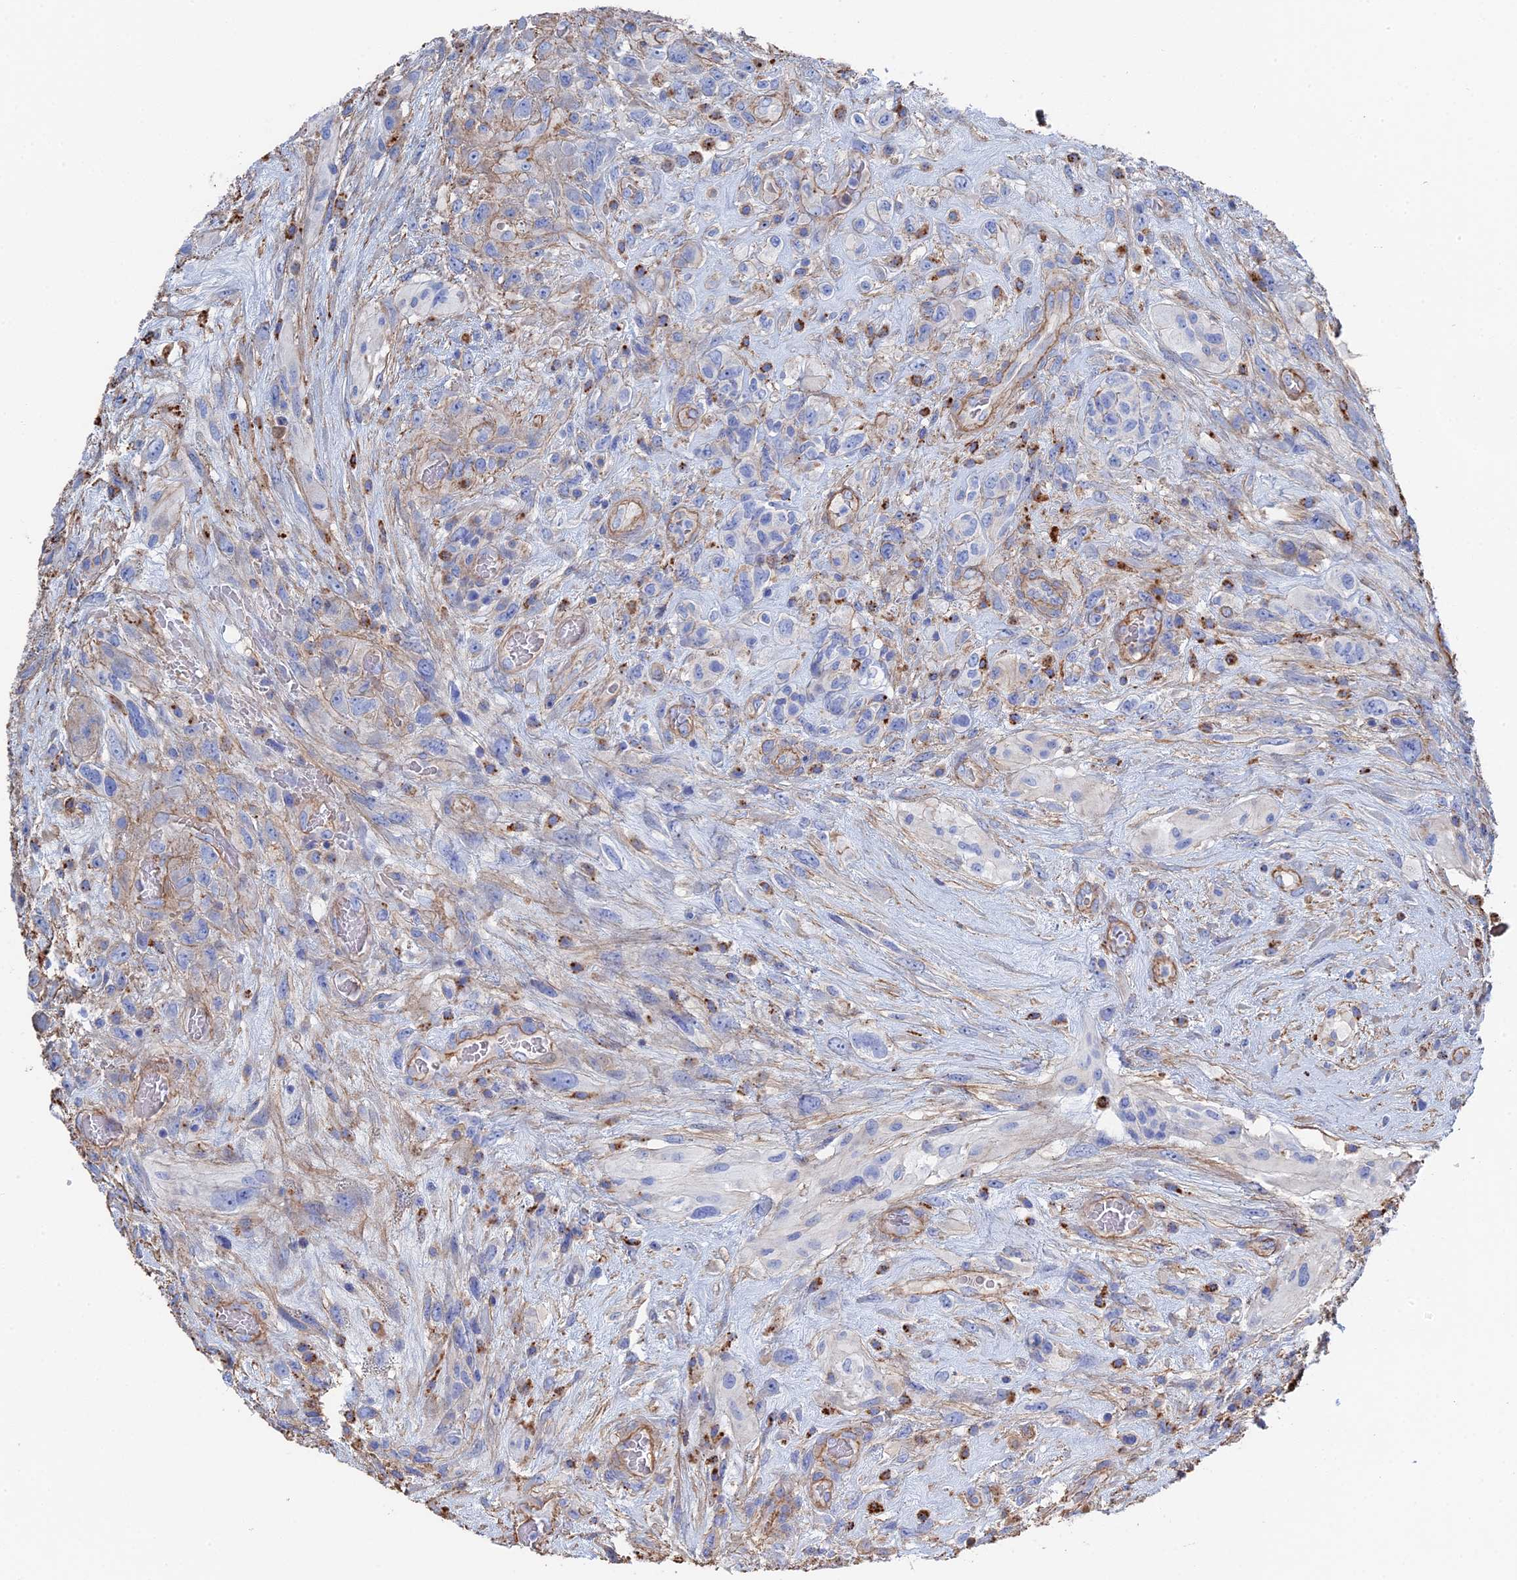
{"staining": {"intensity": "negative", "quantity": "none", "location": "none"}, "tissue": "glioma", "cell_type": "Tumor cells", "image_type": "cancer", "snomed": [{"axis": "morphology", "description": "Glioma, malignant, High grade"}, {"axis": "topography", "description": "Brain"}], "caption": "This is a photomicrograph of IHC staining of malignant glioma (high-grade), which shows no staining in tumor cells.", "gene": "STRA6", "patient": {"sex": "male", "age": 61}}